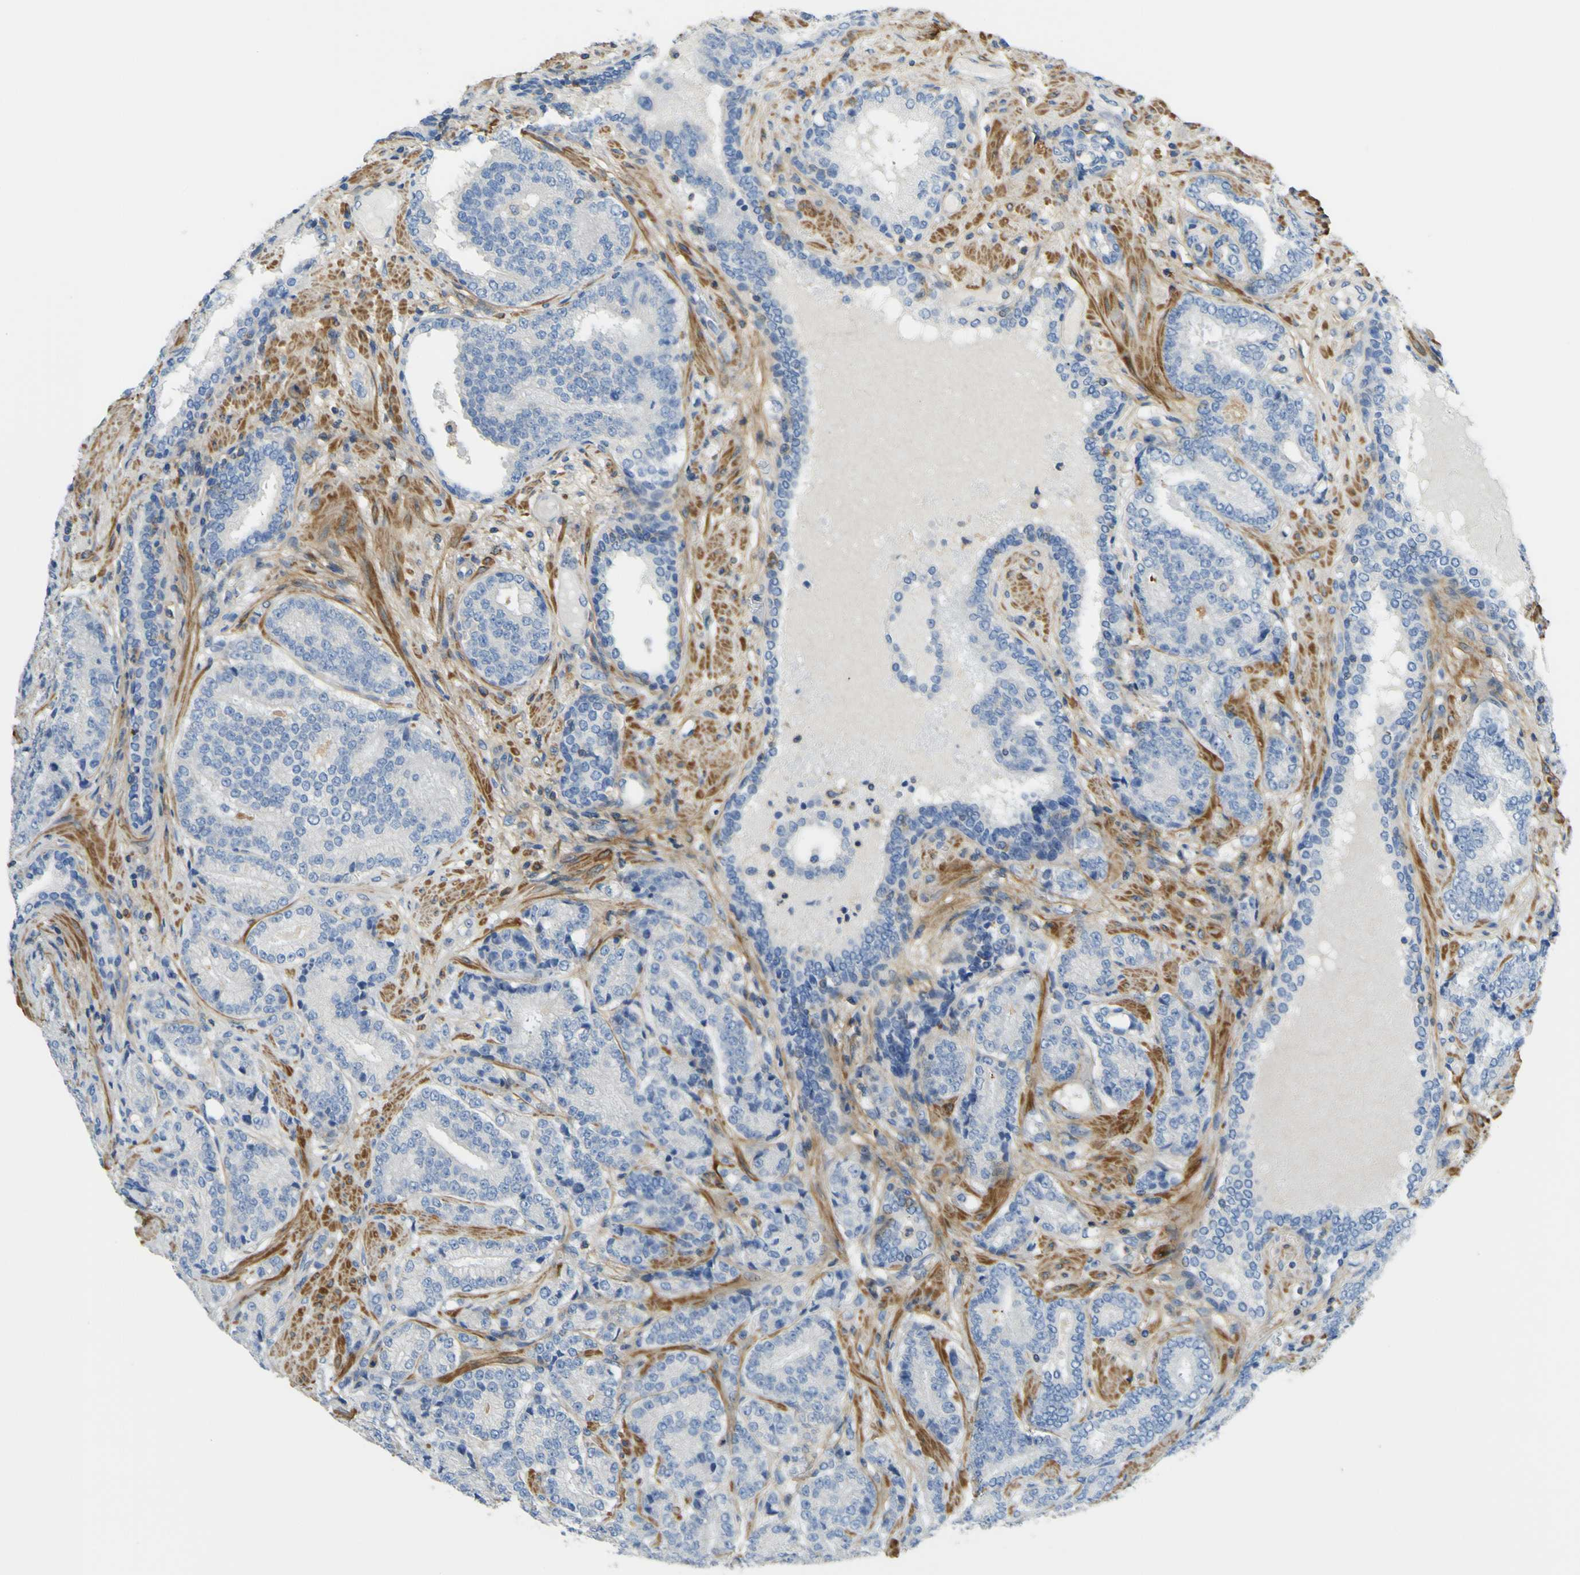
{"staining": {"intensity": "negative", "quantity": "none", "location": "none"}, "tissue": "prostate cancer", "cell_type": "Tumor cells", "image_type": "cancer", "snomed": [{"axis": "morphology", "description": "Adenocarcinoma, High grade"}, {"axis": "topography", "description": "Prostate"}], "caption": "Immunohistochemistry (IHC) micrograph of prostate cancer stained for a protein (brown), which exhibits no staining in tumor cells.", "gene": "OGN", "patient": {"sex": "male", "age": 61}}